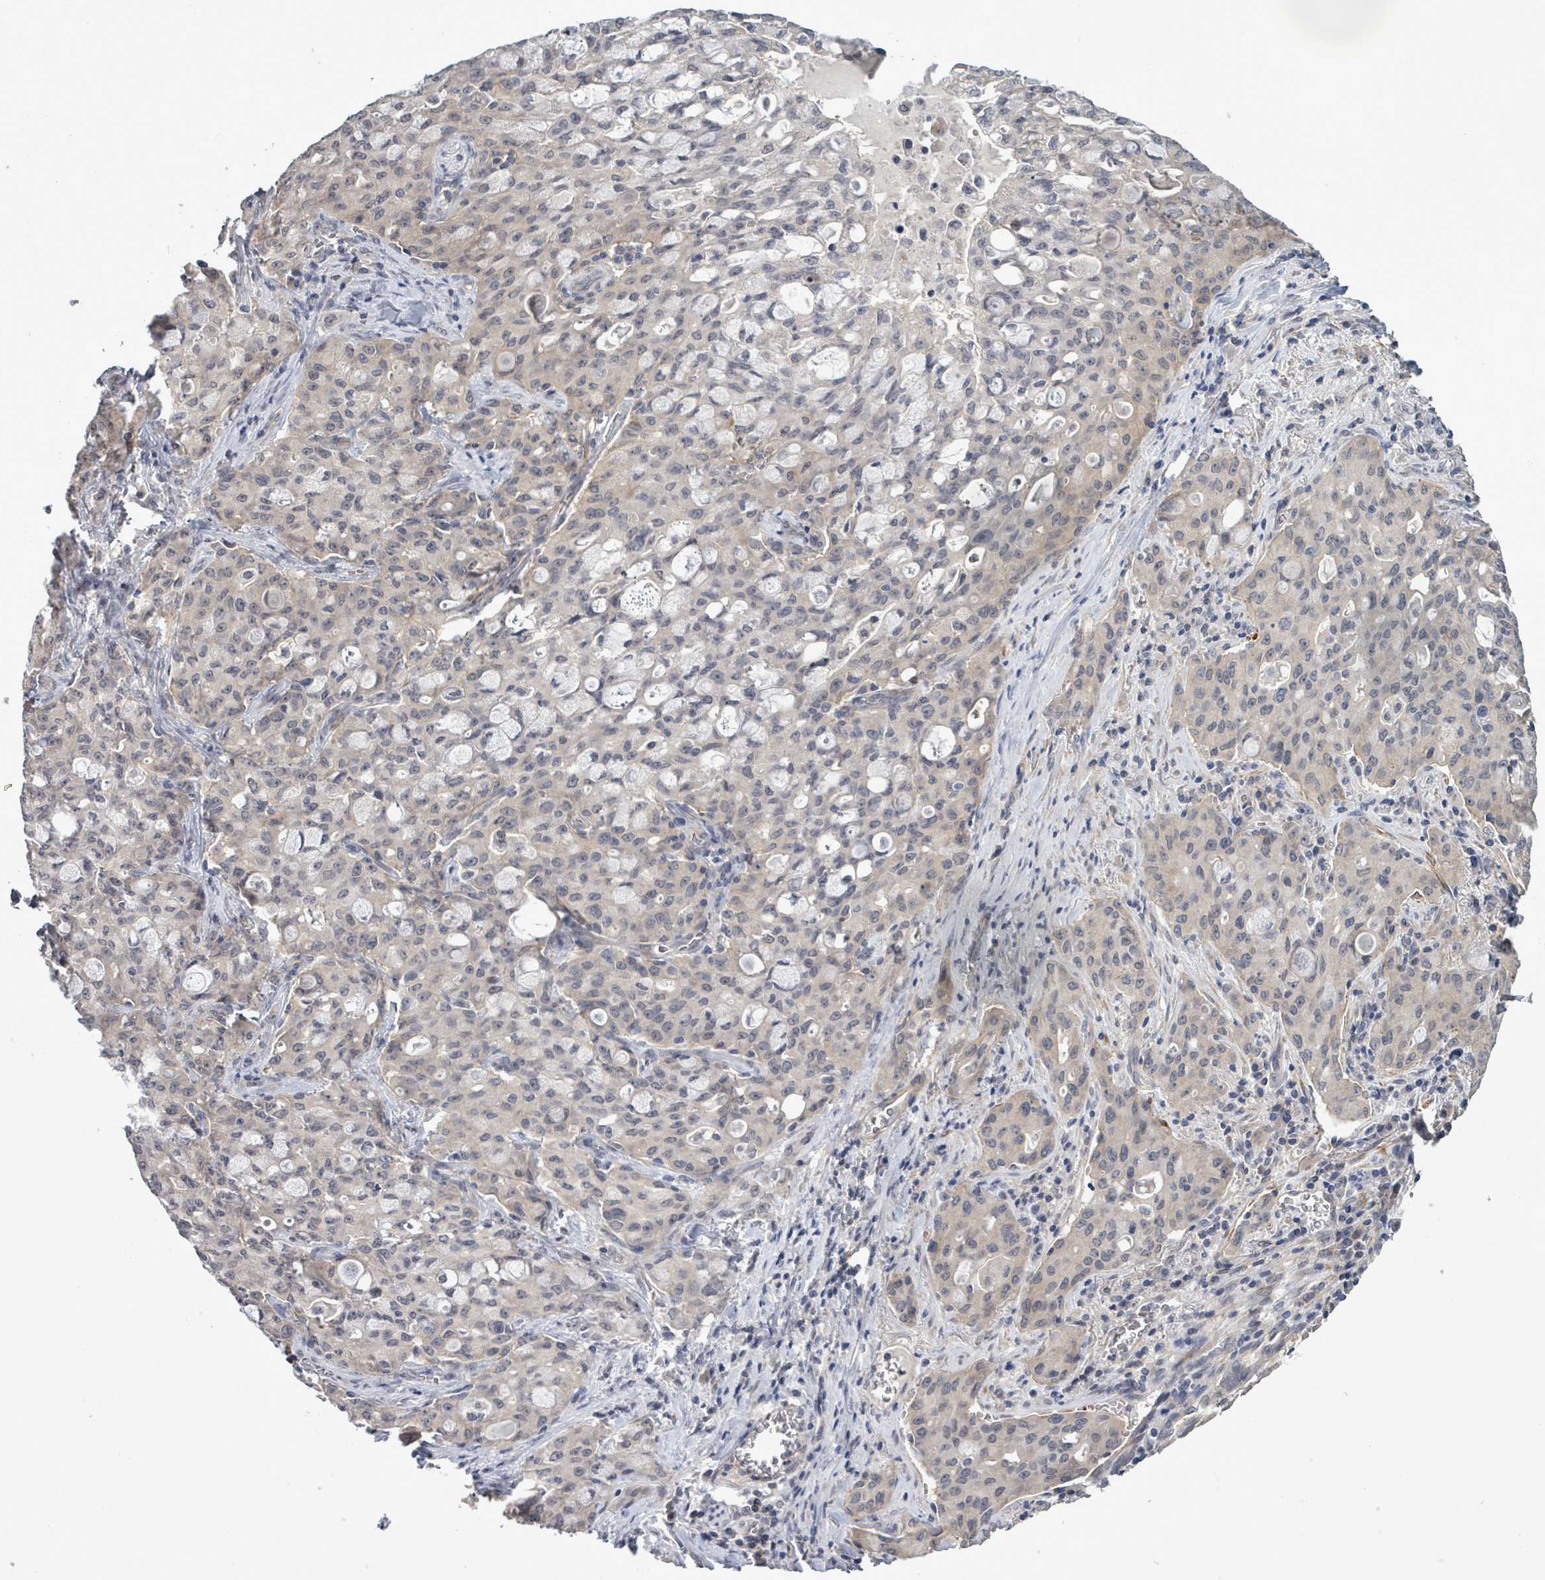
{"staining": {"intensity": "negative", "quantity": "none", "location": "none"}, "tissue": "lung cancer", "cell_type": "Tumor cells", "image_type": "cancer", "snomed": [{"axis": "morphology", "description": "Adenocarcinoma, NOS"}, {"axis": "topography", "description": "Lung"}], "caption": "The histopathology image displays no significant positivity in tumor cells of lung cancer.", "gene": "AMMECR1", "patient": {"sex": "female", "age": 44}}